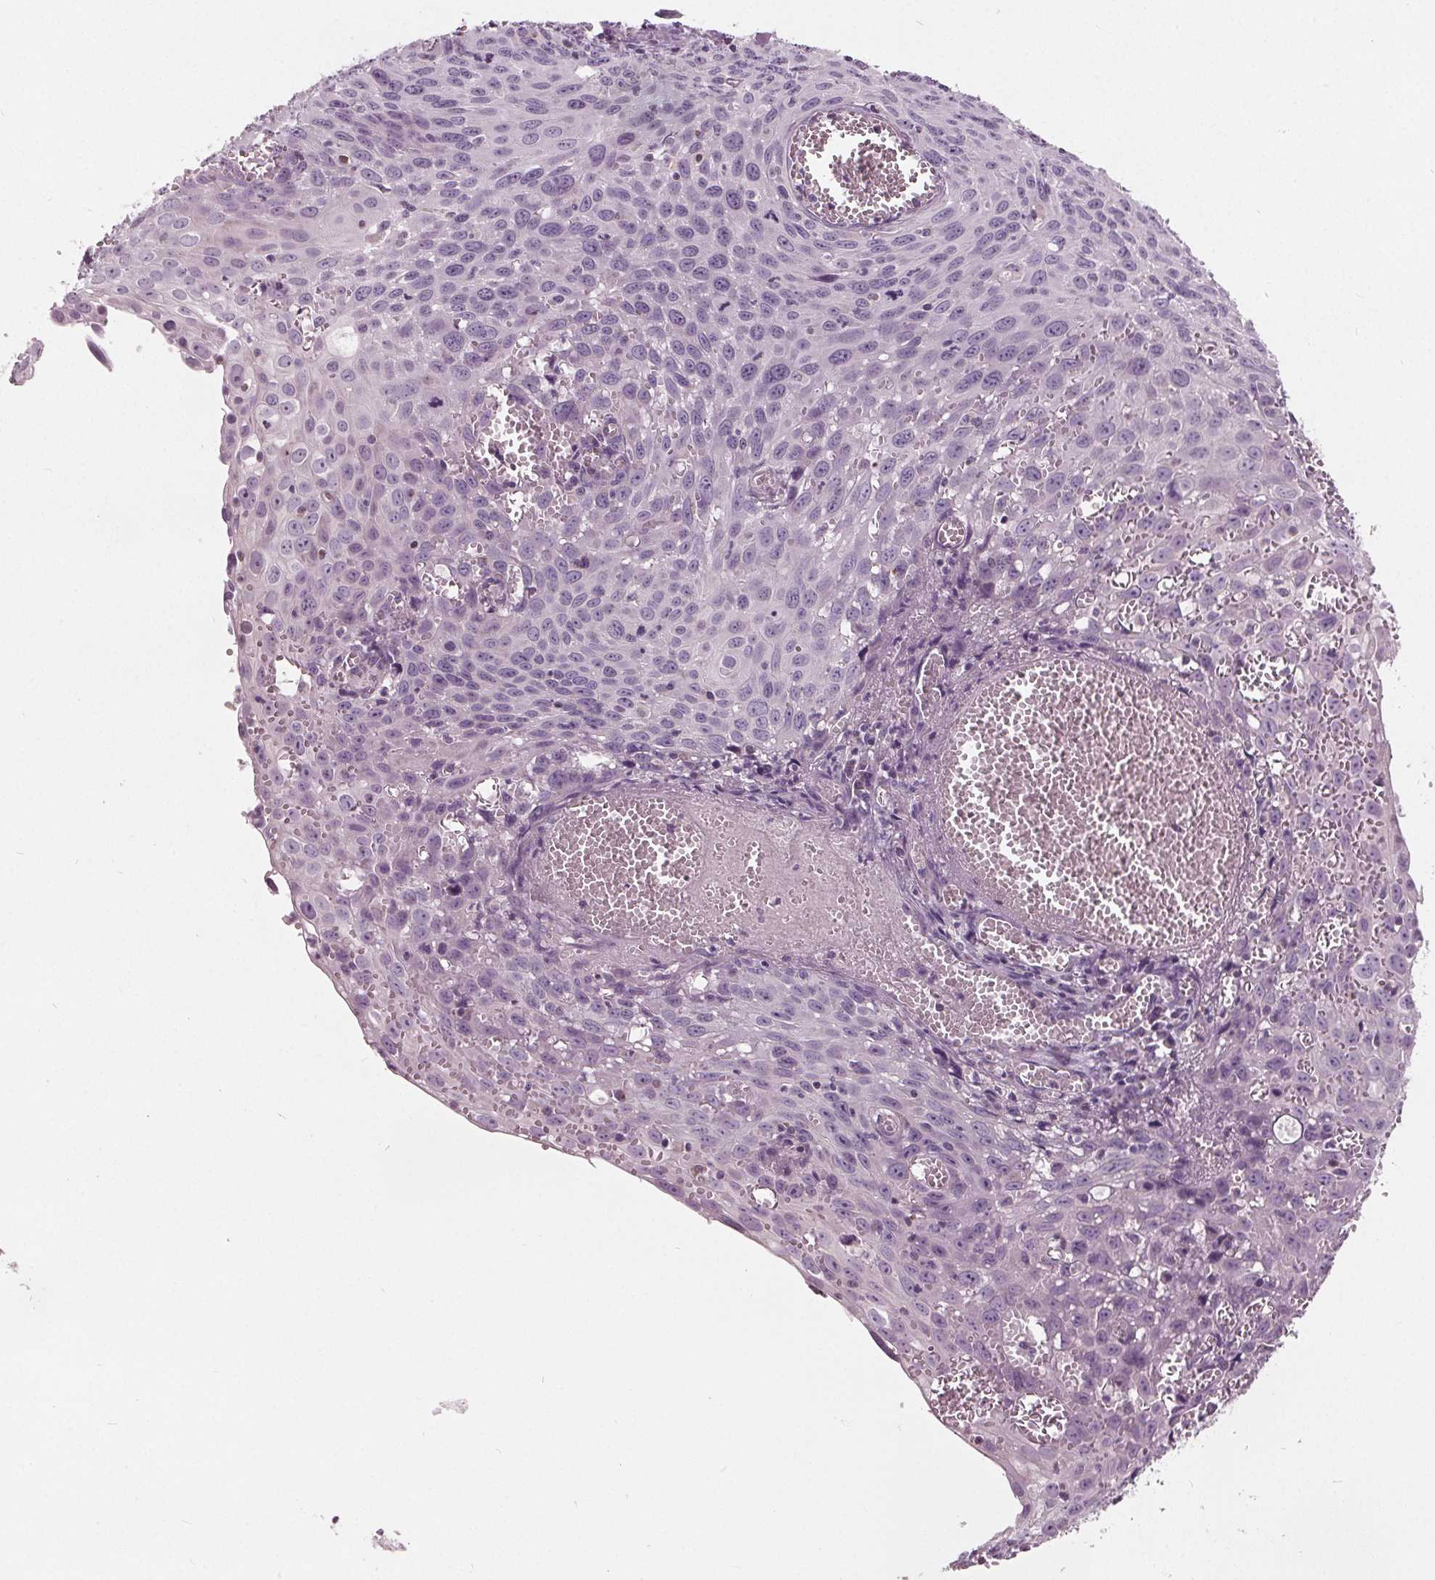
{"staining": {"intensity": "negative", "quantity": "none", "location": "none"}, "tissue": "cervical cancer", "cell_type": "Tumor cells", "image_type": "cancer", "snomed": [{"axis": "morphology", "description": "Squamous cell carcinoma, NOS"}, {"axis": "topography", "description": "Cervix"}], "caption": "The image demonstrates no significant expression in tumor cells of cervical squamous cell carcinoma. (DAB immunohistochemistry with hematoxylin counter stain).", "gene": "ECI2", "patient": {"sex": "female", "age": 38}}